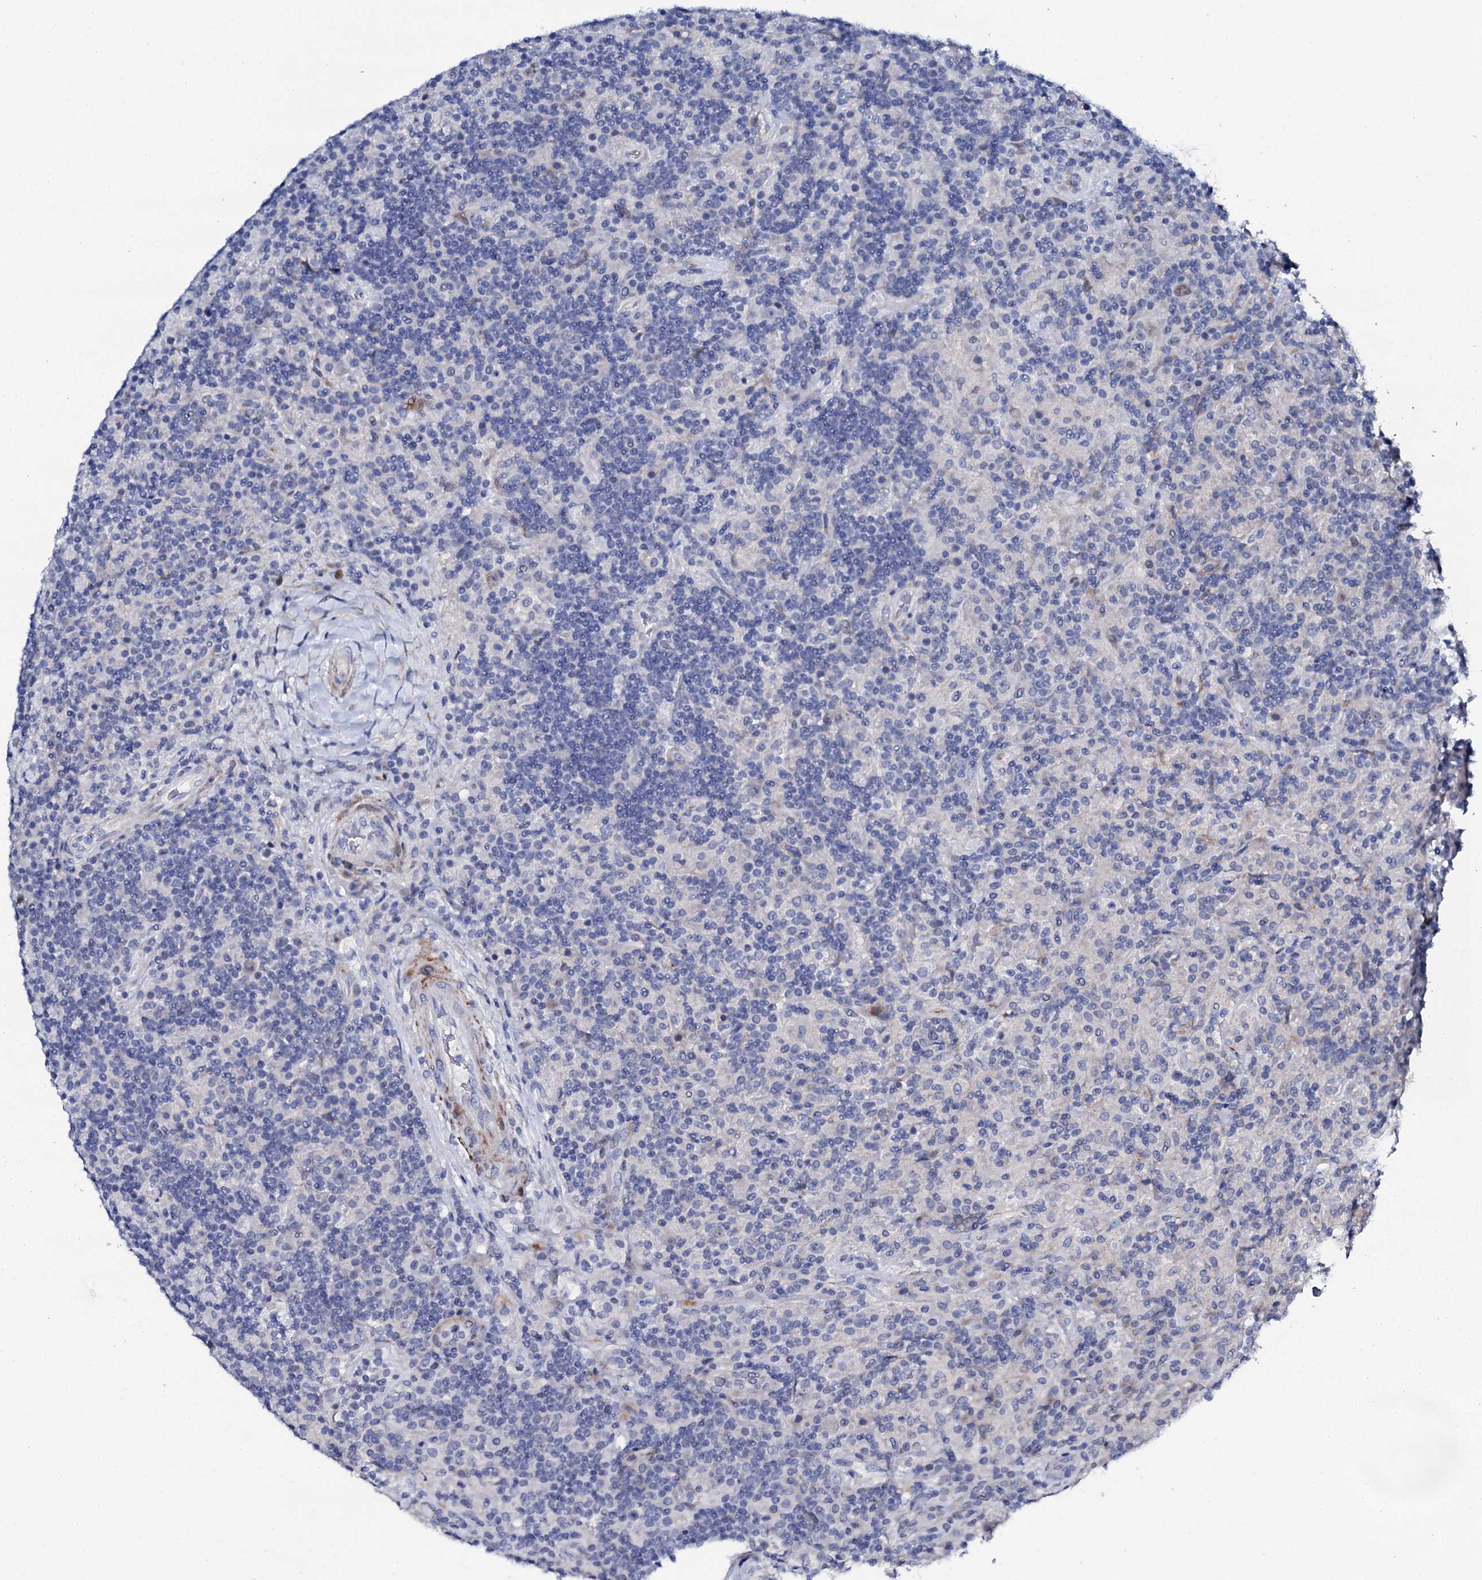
{"staining": {"intensity": "weak", "quantity": "25%-75%", "location": "nuclear"}, "tissue": "lymphoma", "cell_type": "Tumor cells", "image_type": "cancer", "snomed": [{"axis": "morphology", "description": "Hodgkin's disease, NOS"}, {"axis": "topography", "description": "Lymph node"}], "caption": "Immunohistochemical staining of lymphoma exhibits low levels of weak nuclear protein staining in about 25%-75% of tumor cells.", "gene": "NUDT13", "patient": {"sex": "male", "age": 70}}